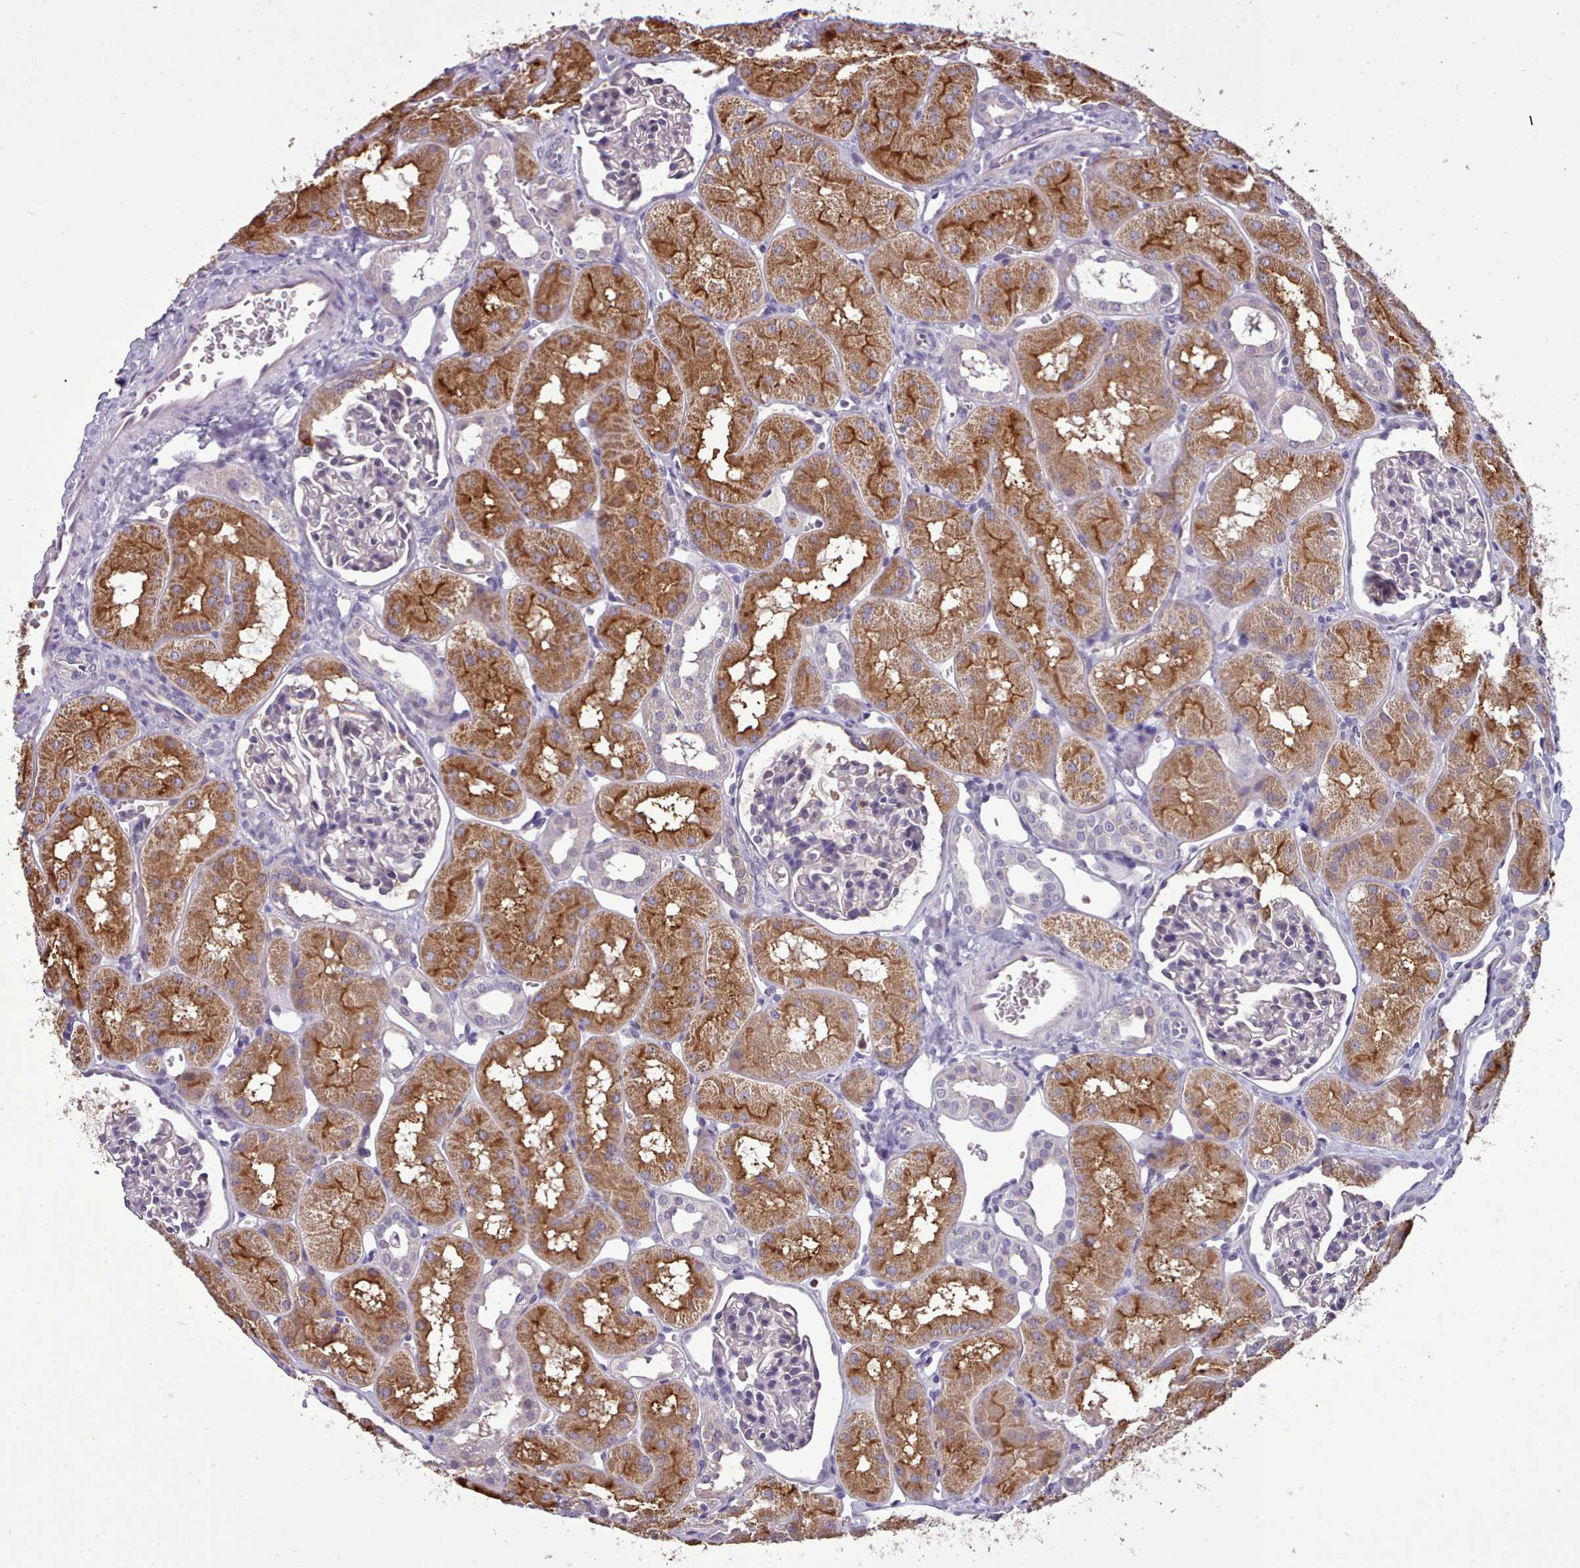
{"staining": {"intensity": "negative", "quantity": "none", "location": "none"}, "tissue": "kidney", "cell_type": "Cells in glomeruli", "image_type": "normal", "snomed": [{"axis": "morphology", "description": "Normal tissue, NOS"}, {"axis": "topography", "description": "Kidney"}, {"axis": "topography", "description": "Urinary bladder"}], "caption": "Protein analysis of unremarkable kidney shows no significant staining in cells in glomeruli.", "gene": "KCTD16", "patient": {"sex": "male", "age": 16}}